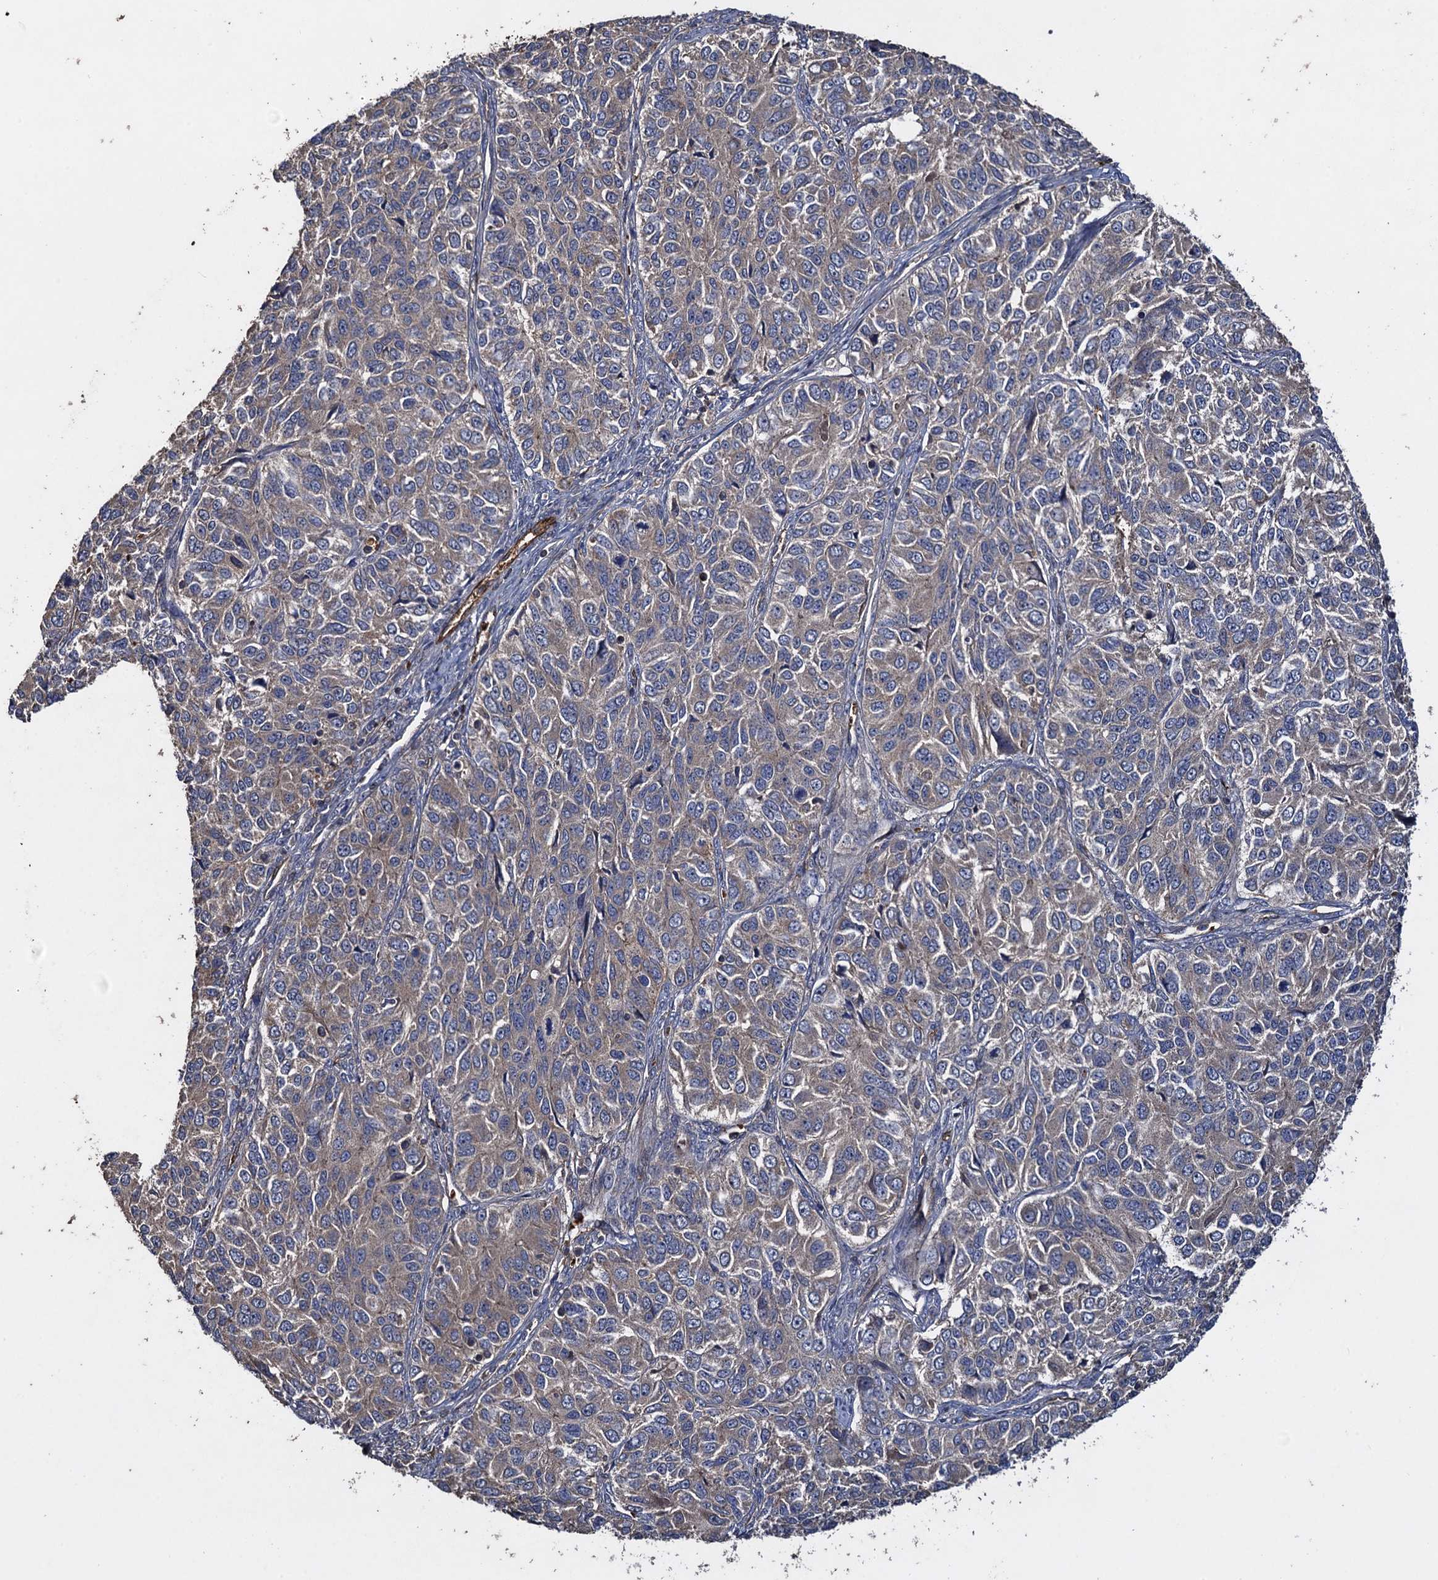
{"staining": {"intensity": "weak", "quantity": "<25%", "location": "cytoplasmic/membranous"}, "tissue": "ovarian cancer", "cell_type": "Tumor cells", "image_type": "cancer", "snomed": [{"axis": "morphology", "description": "Carcinoma, endometroid"}, {"axis": "topography", "description": "Ovary"}], "caption": "An immunohistochemistry (IHC) photomicrograph of ovarian endometroid carcinoma is shown. There is no staining in tumor cells of ovarian endometroid carcinoma.", "gene": "TXNDC11", "patient": {"sex": "female", "age": 51}}